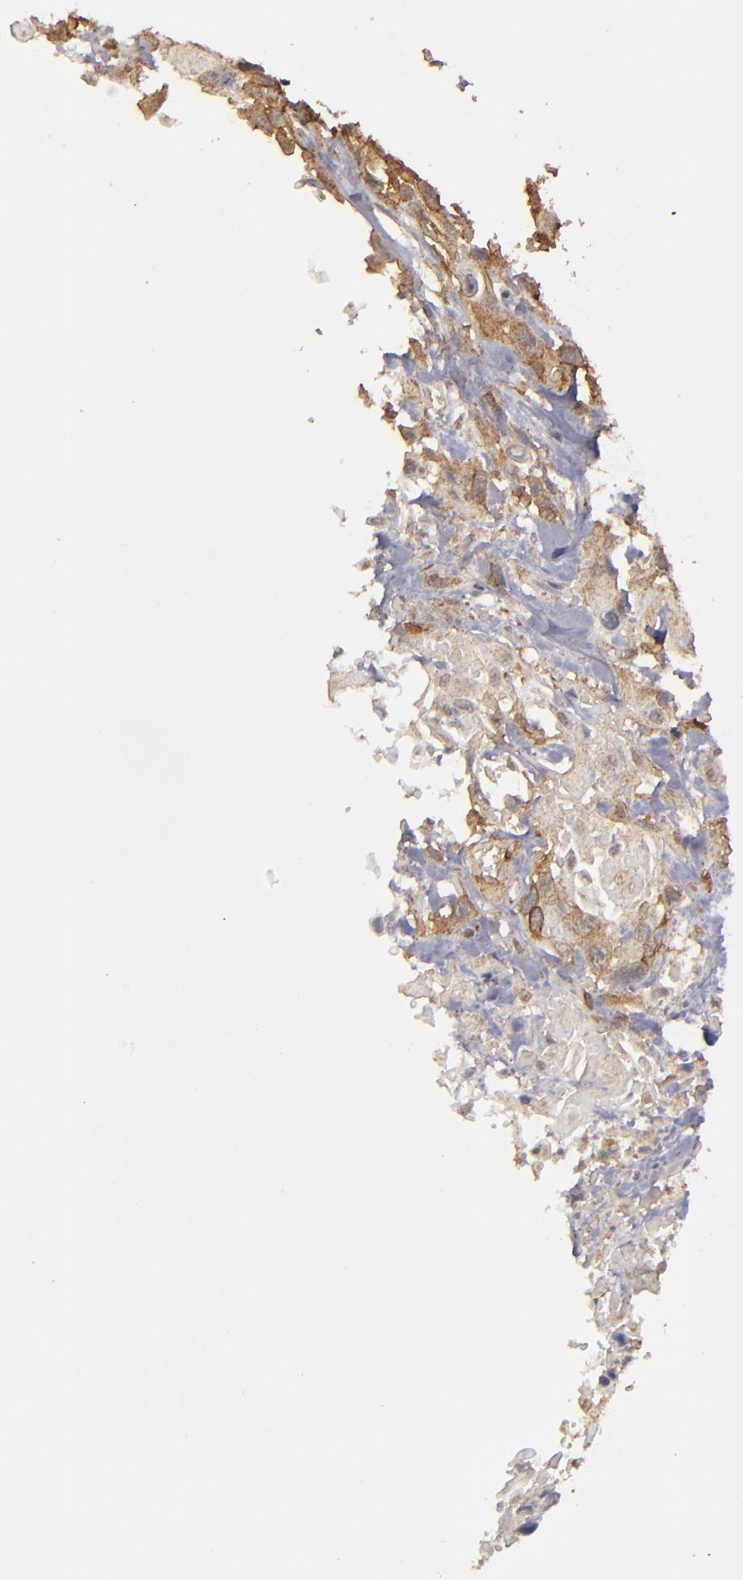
{"staining": {"intensity": "moderate", "quantity": ">75%", "location": "cytoplasmic/membranous"}, "tissue": "urothelial cancer", "cell_type": "Tumor cells", "image_type": "cancer", "snomed": [{"axis": "morphology", "description": "Urothelial carcinoma, High grade"}, {"axis": "topography", "description": "Urinary bladder"}], "caption": "Protein expression analysis of human high-grade urothelial carcinoma reveals moderate cytoplasmic/membranous staining in approximately >75% of tumor cells. (DAB (3,3'-diaminobenzidine) IHC, brown staining for protein, blue staining for nuclei).", "gene": "FAT1", "patient": {"sex": "female", "age": 84}}